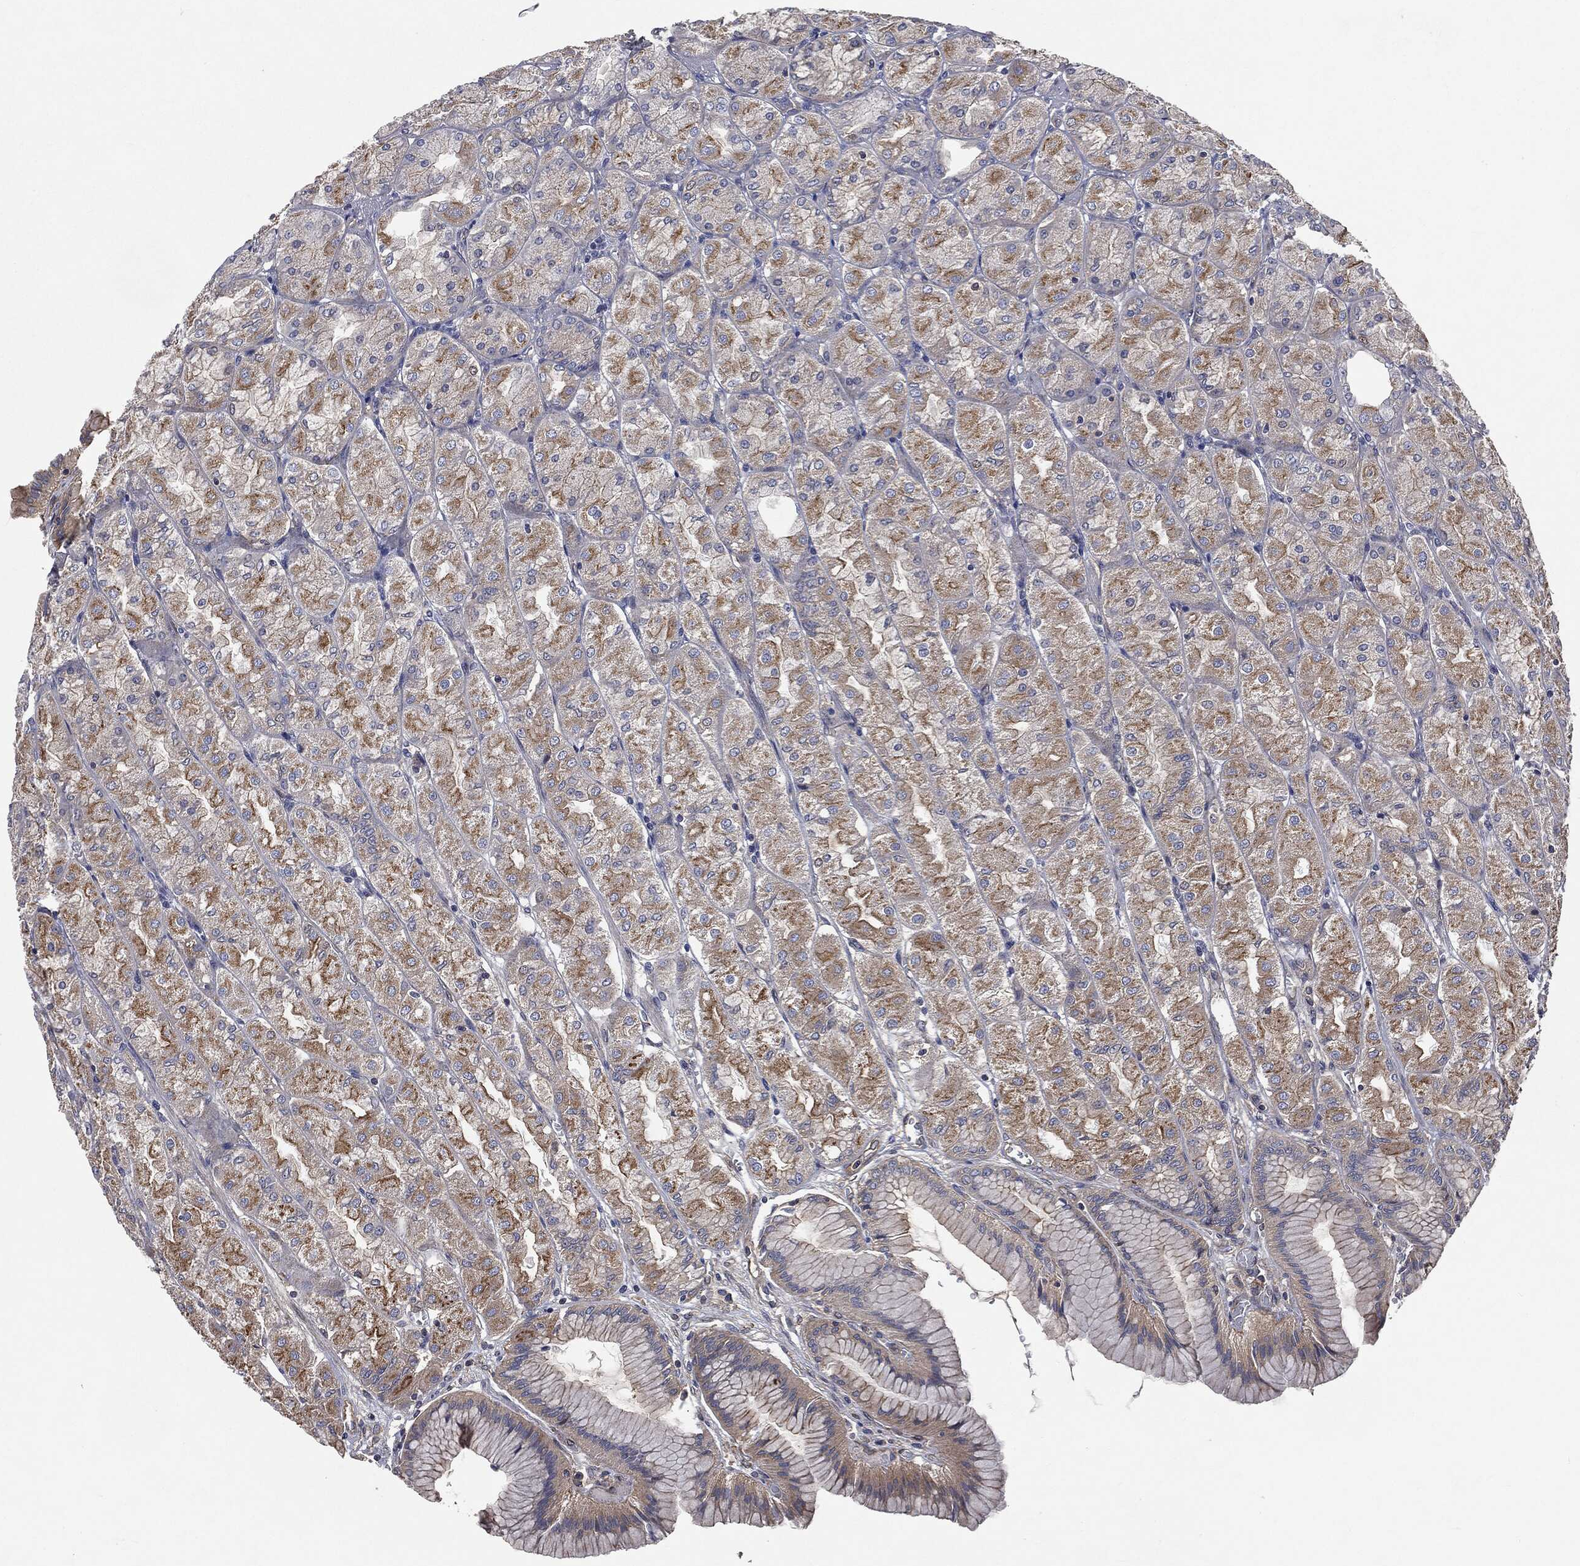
{"staining": {"intensity": "moderate", "quantity": "25%-75%", "location": "cytoplasmic/membranous"}, "tissue": "stomach", "cell_type": "Glandular cells", "image_type": "normal", "snomed": [{"axis": "morphology", "description": "Normal tissue, NOS"}, {"axis": "morphology", "description": "Adenocarcinoma, NOS"}, {"axis": "morphology", "description": "Adenocarcinoma, High grade"}, {"axis": "topography", "description": "Stomach, upper"}, {"axis": "topography", "description": "Stomach"}], "caption": "High-magnification brightfield microscopy of normal stomach stained with DAB (3,3'-diaminobenzidine) (brown) and counterstained with hematoxylin (blue). glandular cells exhibit moderate cytoplasmic/membranous staining is appreciated in about25%-75% of cells. (IHC, brightfield microscopy, high magnification).", "gene": "EPS15L1", "patient": {"sex": "female", "age": 65}}